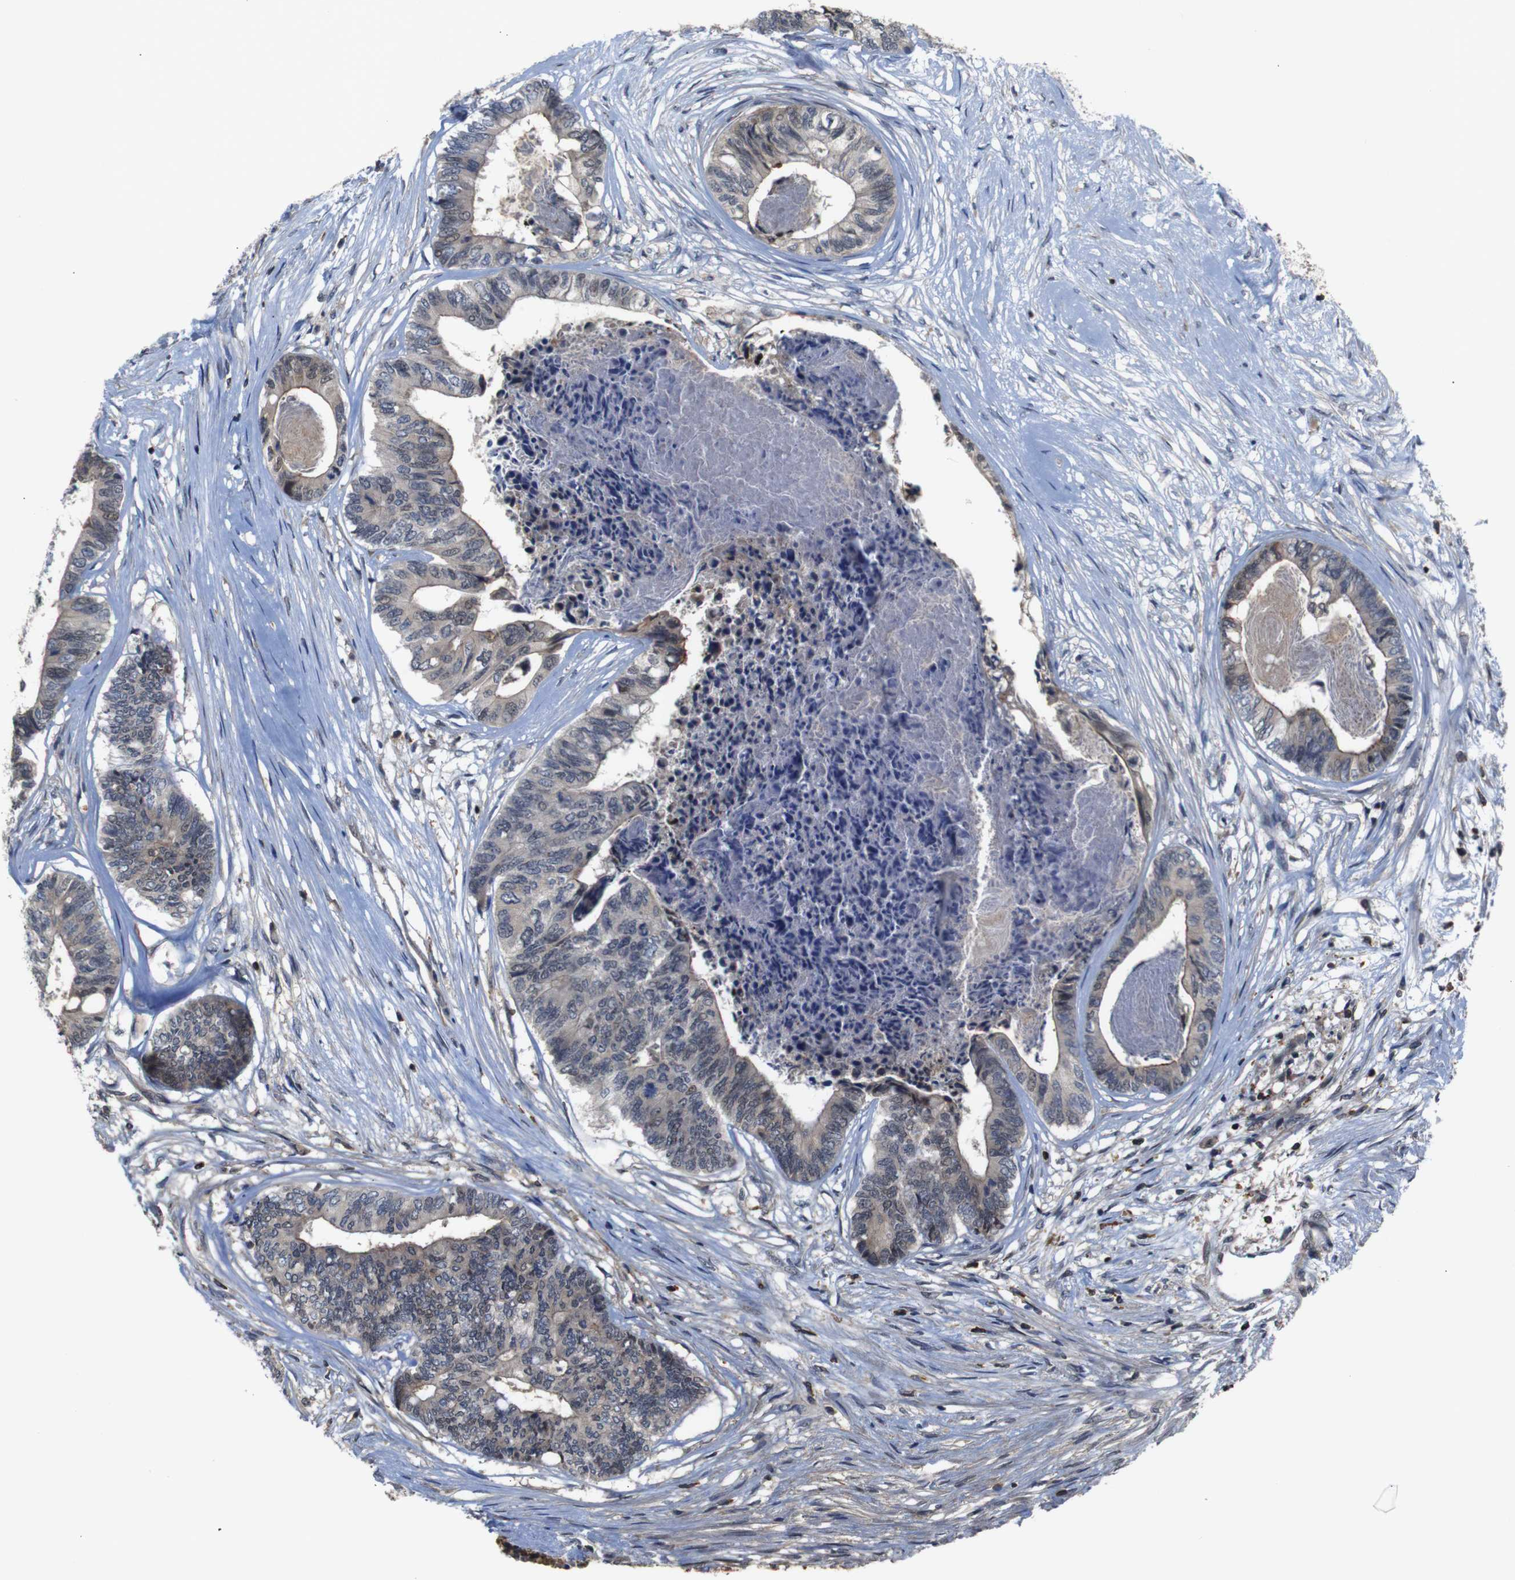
{"staining": {"intensity": "weak", "quantity": ">75%", "location": "cytoplasmic/membranous"}, "tissue": "colorectal cancer", "cell_type": "Tumor cells", "image_type": "cancer", "snomed": [{"axis": "morphology", "description": "Adenocarcinoma, NOS"}, {"axis": "topography", "description": "Rectum"}], "caption": "High-magnification brightfield microscopy of colorectal cancer (adenocarcinoma) stained with DAB (brown) and counterstained with hematoxylin (blue). tumor cells exhibit weak cytoplasmic/membranous staining is present in approximately>75% of cells.", "gene": "BRWD3", "patient": {"sex": "male", "age": 63}}